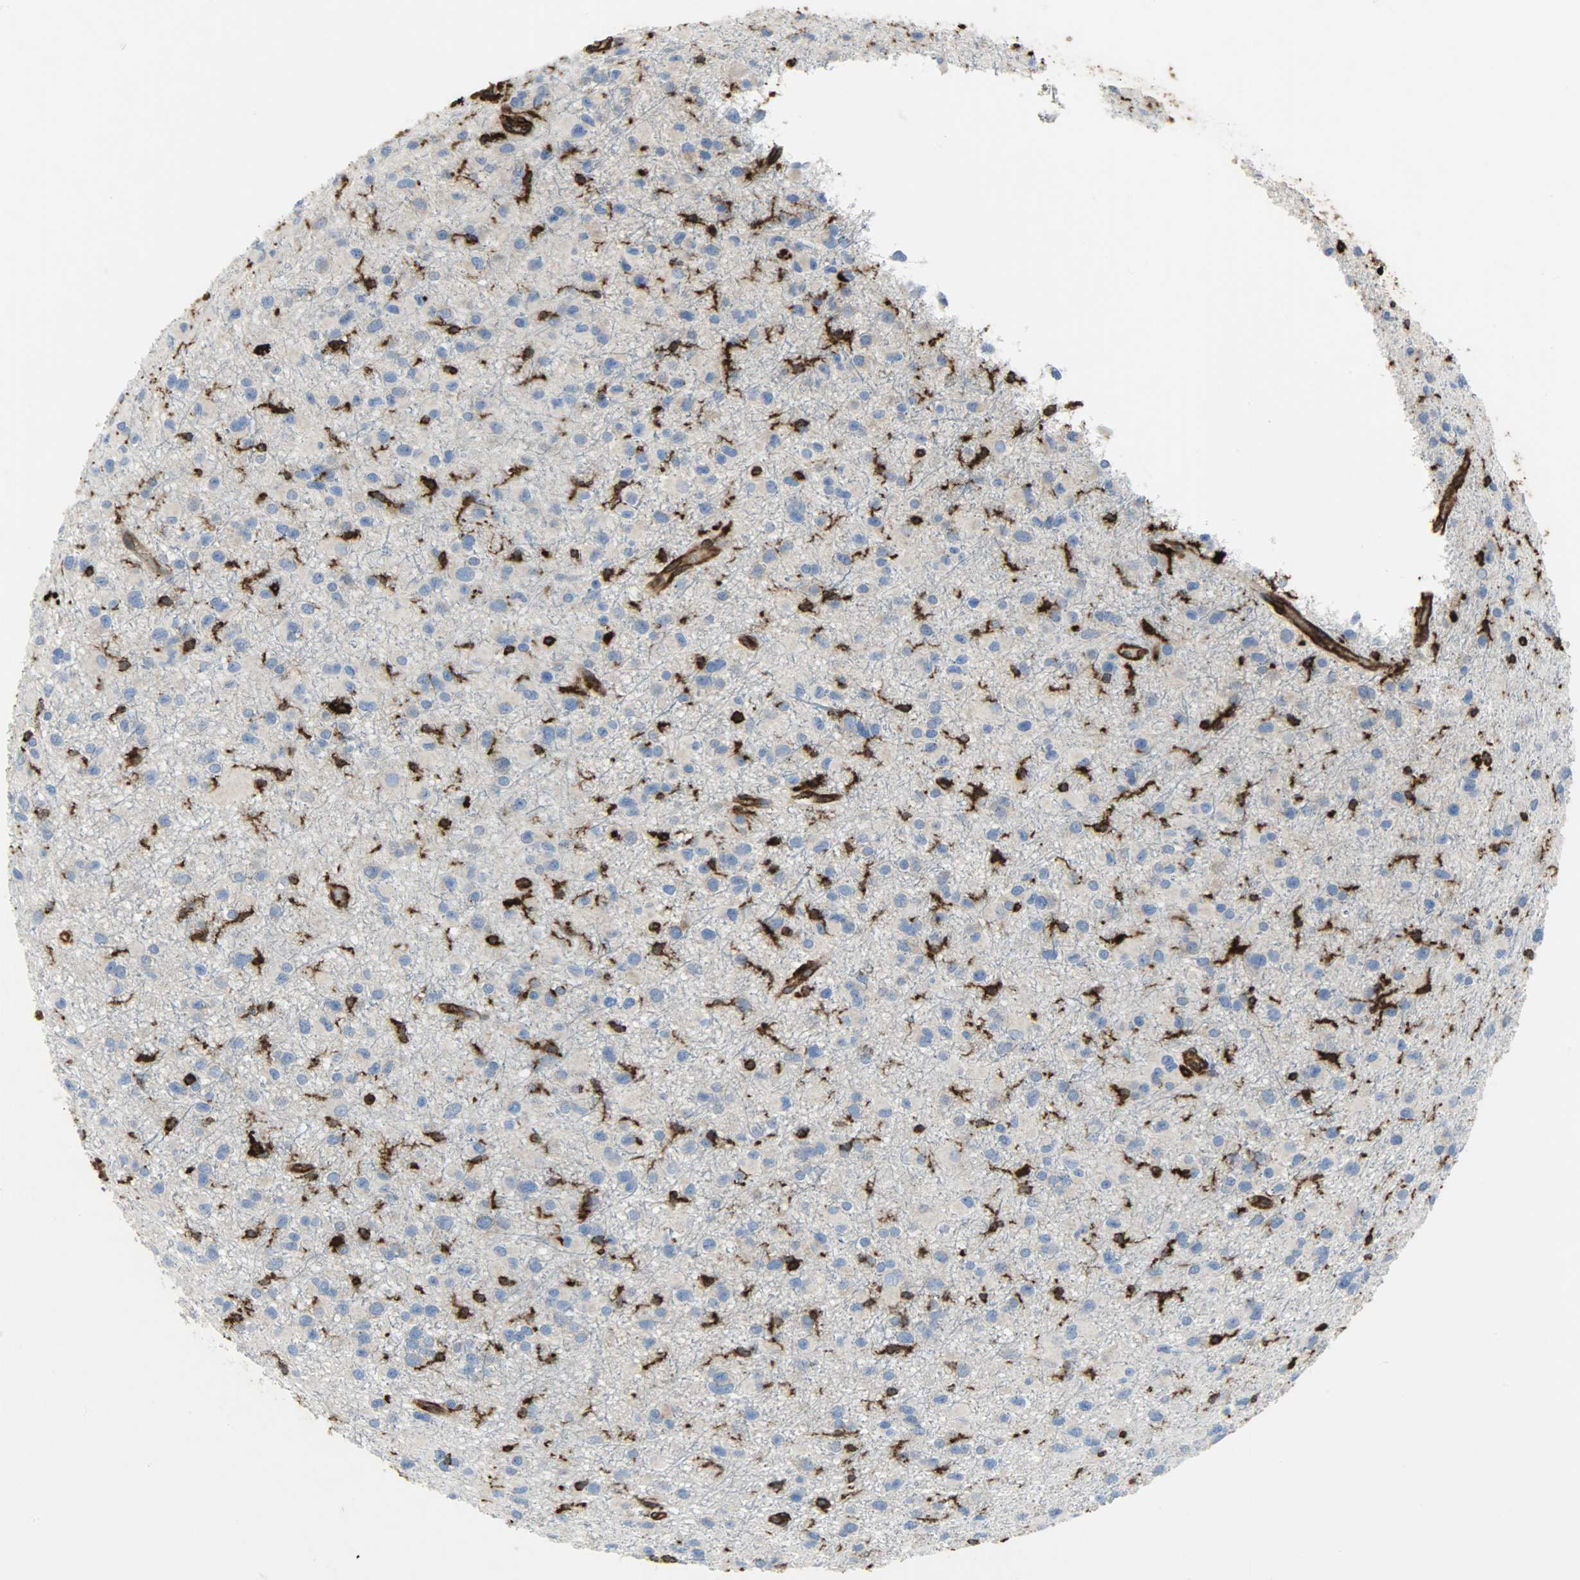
{"staining": {"intensity": "weak", "quantity": "25%-75%", "location": "cytoplasmic/membranous"}, "tissue": "glioma", "cell_type": "Tumor cells", "image_type": "cancer", "snomed": [{"axis": "morphology", "description": "Glioma, malignant, Low grade"}, {"axis": "topography", "description": "Brain"}], "caption": "Immunohistochemical staining of glioma exhibits low levels of weak cytoplasmic/membranous protein positivity in about 25%-75% of tumor cells. (brown staining indicates protein expression, while blue staining denotes nuclei).", "gene": "VASP", "patient": {"sex": "male", "age": 42}}